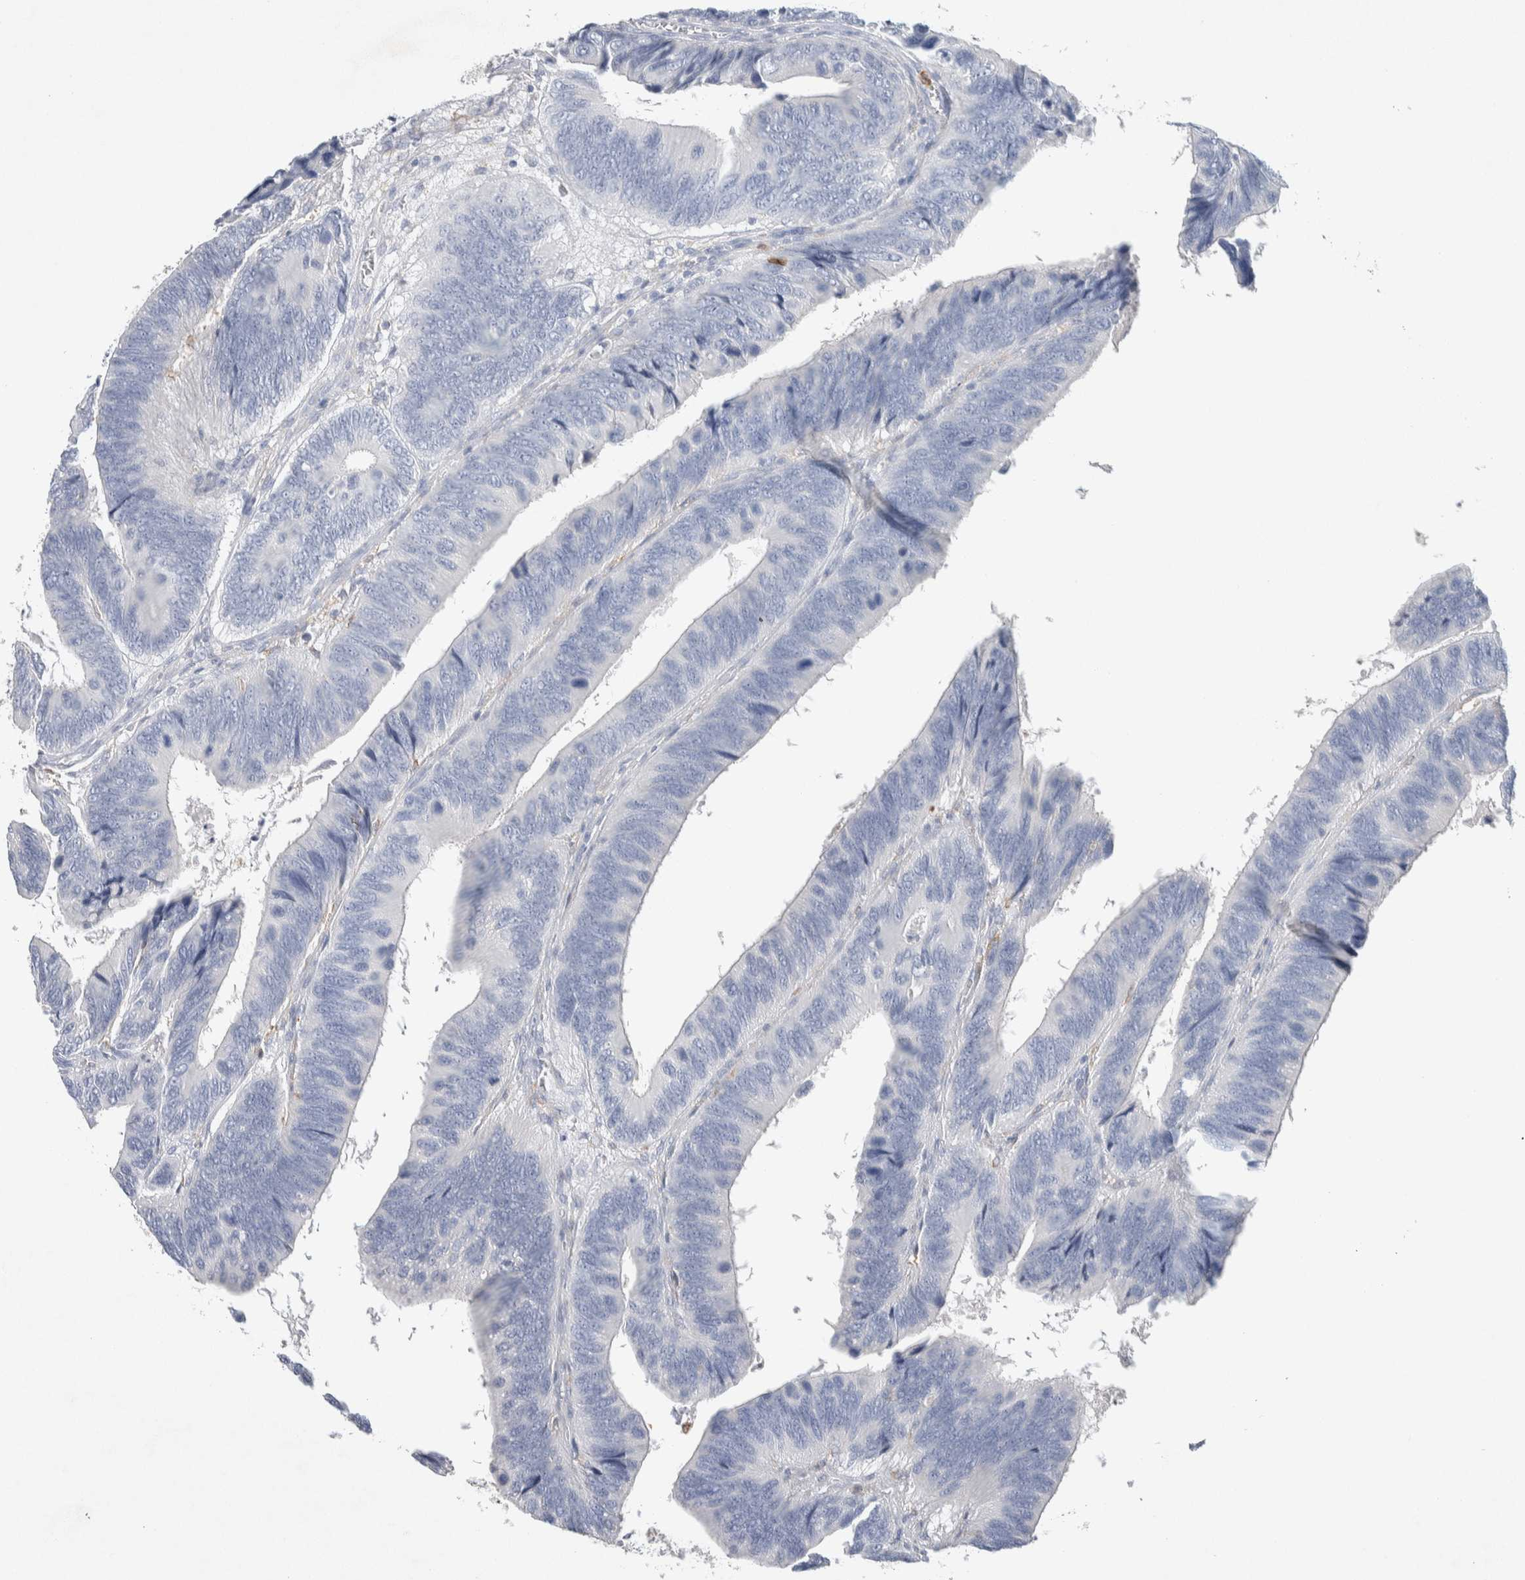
{"staining": {"intensity": "negative", "quantity": "none", "location": "none"}, "tissue": "colorectal cancer", "cell_type": "Tumor cells", "image_type": "cancer", "snomed": [{"axis": "morphology", "description": "Adenocarcinoma, NOS"}, {"axis": "topography", "description": "Colon"}], "caption": "An immunohistochemistry (IHC) image of colorectal adenocarcinoma is shown. There is no staining in tumor cells of colorectal adenocarcinoma.", "gene": "NCF2", "patient": {"sex": "male", "age": 72}}